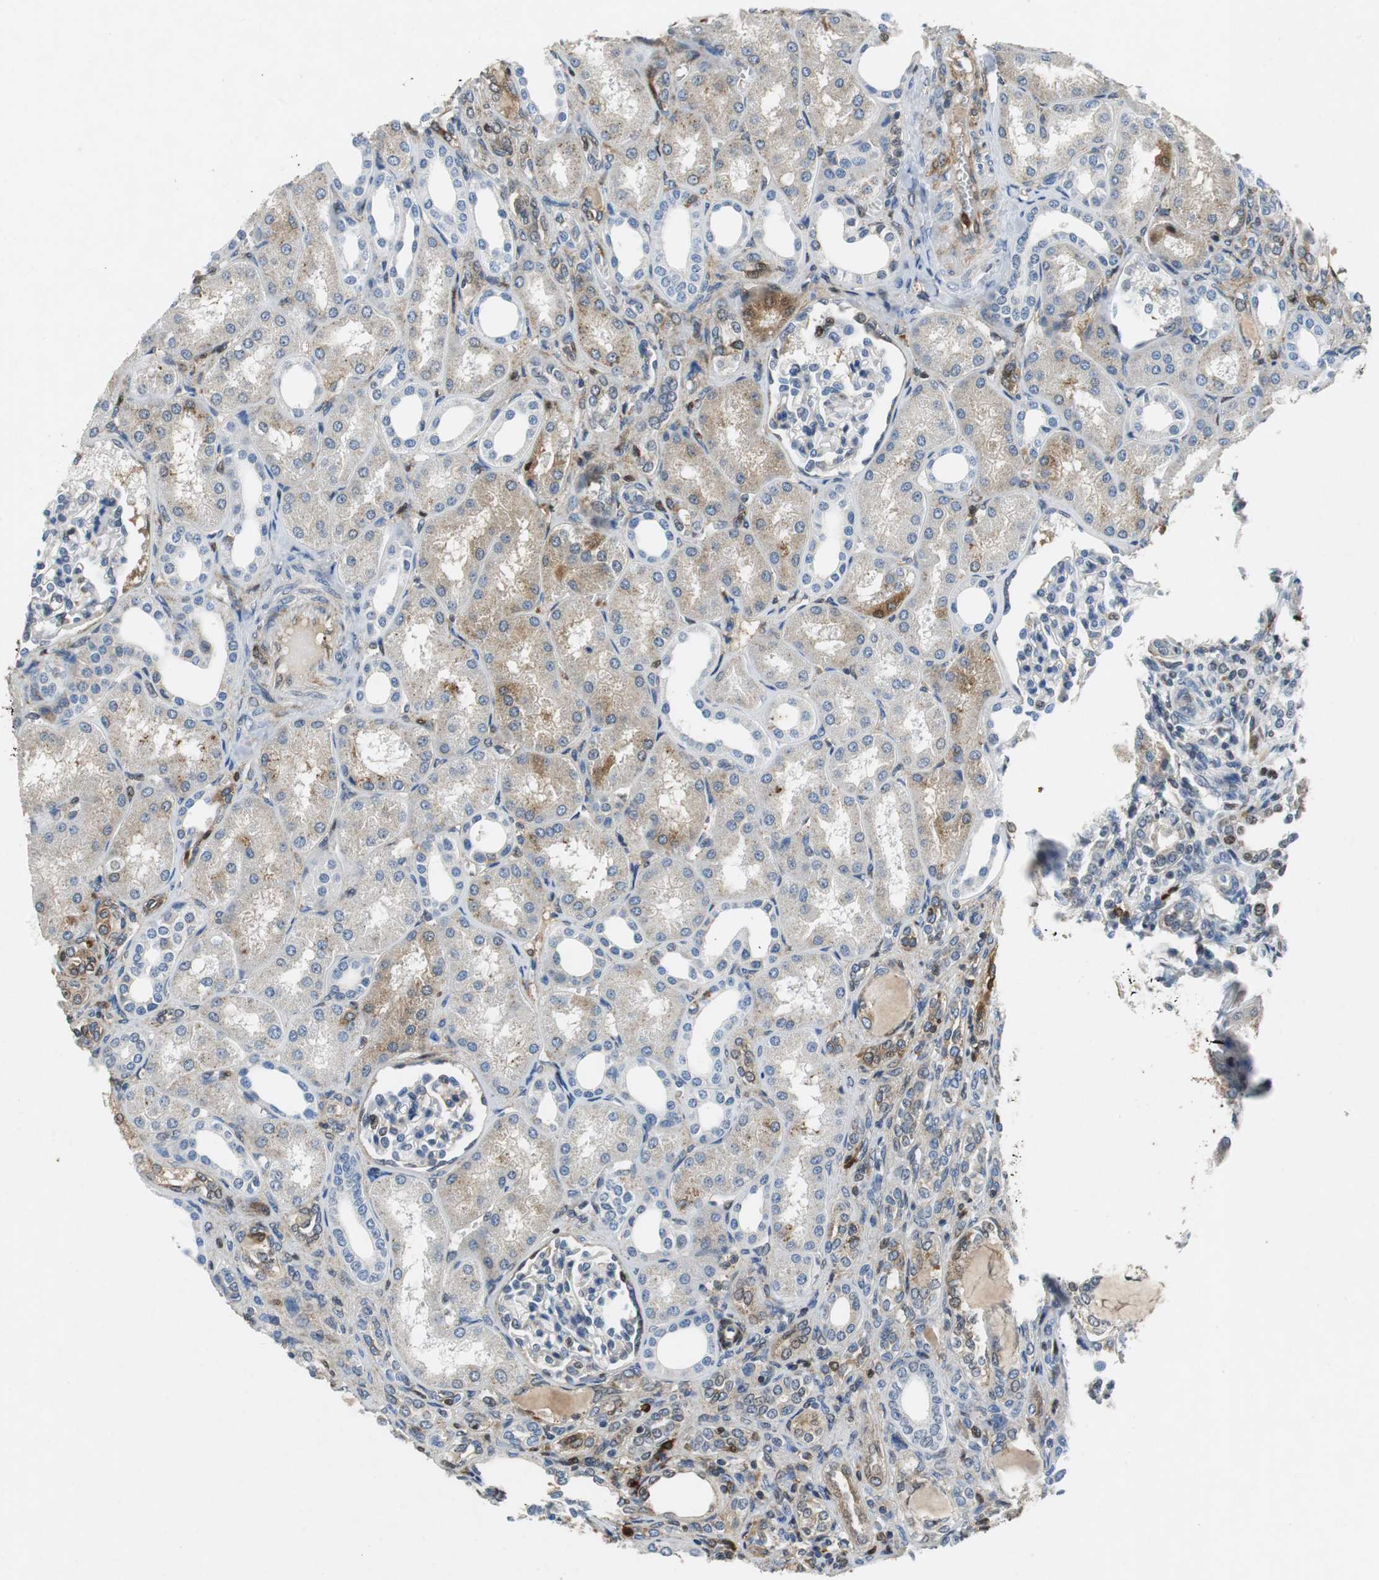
{"staining": {"intensity": "weak", "quantity": "25%-75%", "location": "cytoplasmic/membranous,nuclear"}, "tissue": "kidney", "cell_type": "Cells in glomeruli", "image_type": "normal", "snomed": [{"axis": "morphology", "description": "Normal tissue, NOS"}, {"axis": "topography", "description": "Kidney"}], "caption": "The micrograph reveals immunohistochemical staining of benign kidney. There is weak cytoplasmic/membranous,nuclear positivity is appreciated in about 25%-75% of cells in glomeruli. (DAB IHC, brown staining for protein, blue staining for nuclei).", "gene": "ORM1", "patient": {"sex": "male", "age": 7}}